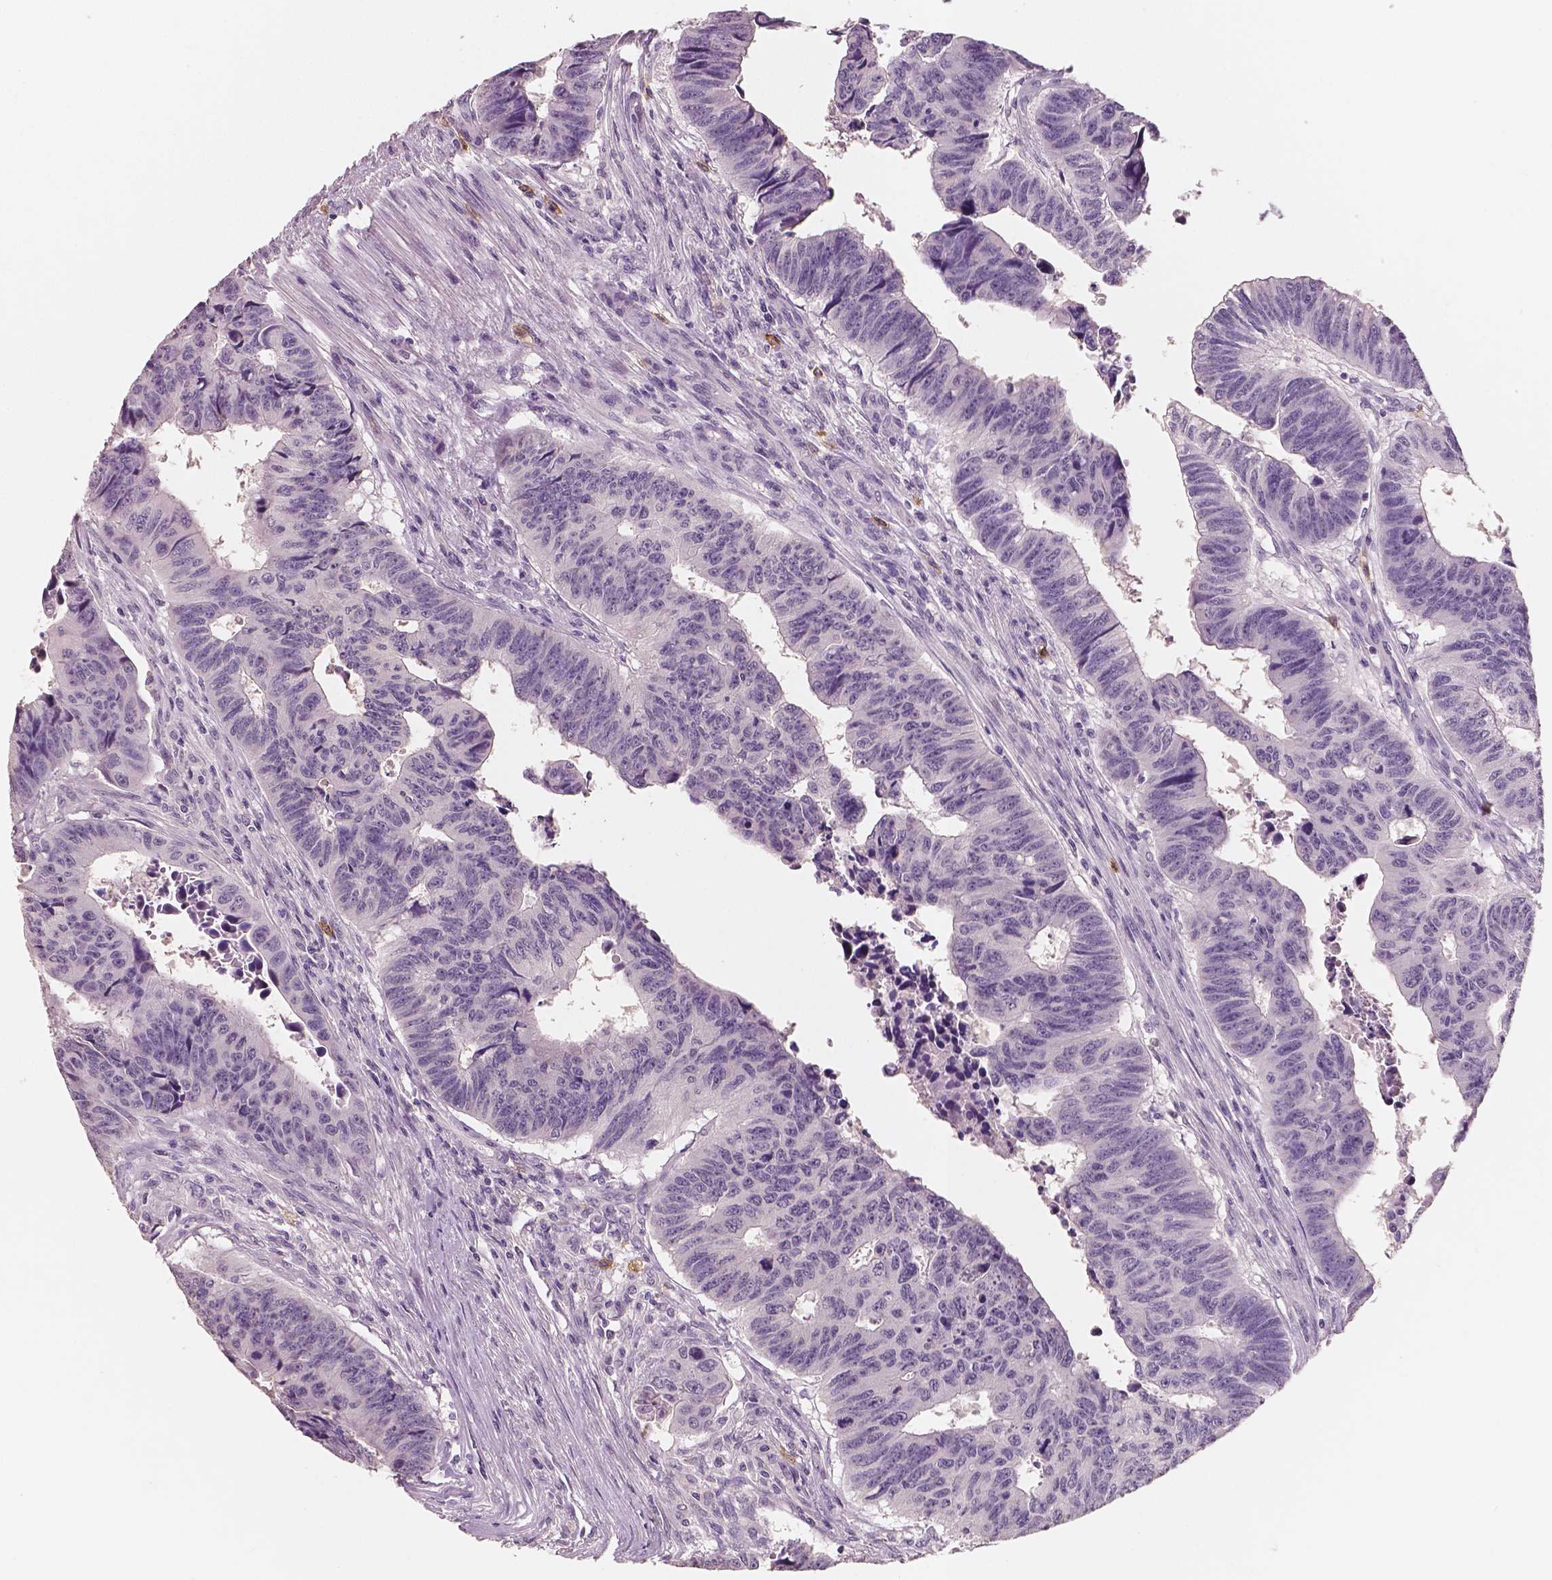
{"staining": {"intensity": "negative", "quantity": "none", "location": "none"}, "tissue": "colorectal cancer", "cell_type": "Tumor cells", "image_type": "cancer", "snomed": [{"axis": "morphology", "description": "Adenocarcinoma, NOS"}, {"axis": "topography", "description": "Rectum"}], "caption": "This is an IHC micrograph of human colorectal adenocarcinoma. There is no positivity in tumor cells.", "gene": "KIT", "patient": {"sex": "female", "age": 85}}